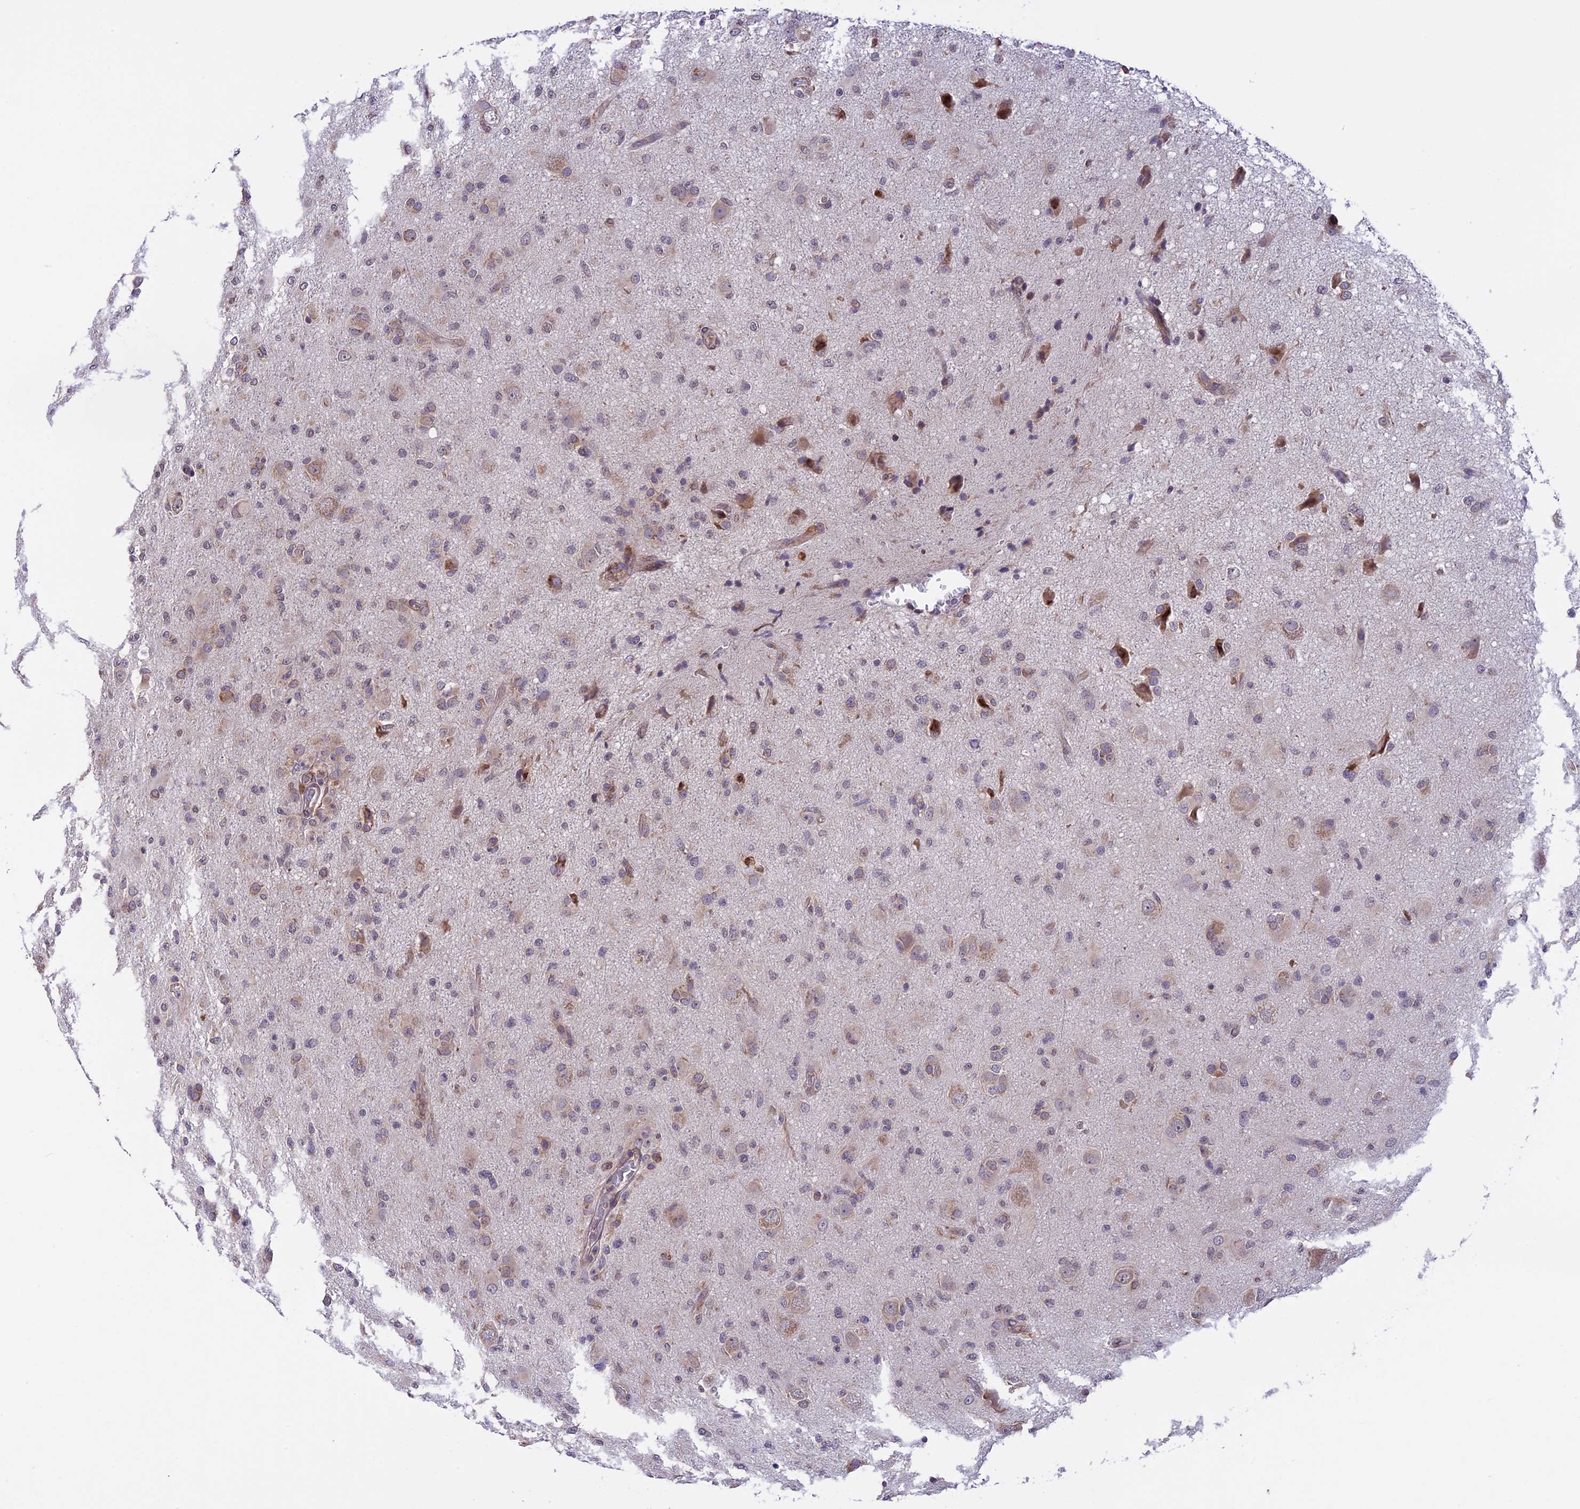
{"staining": {"intensity": "weak", "quantity": "25%-75%", "location": "cytoplasmic/membranous"}, "tissue": "glioma", "cell_type": "Tumor cells", "image_type": "cancer", "snomed": [{"axis": "morphology", "description": "Glioma, malignant, High grade"}, {"axis": "topography", "description": "Brain"}], "caption": "Immunohistochemical staining of malignant glioma (high-grade) demonstrates low levels of weak cytoplasmic/membranous protein expression in about 25%-75% of tumor cells. The staining is performed using DAB (3,3'-diaminobenzidine) brown chromogen to label protein expression. The nuclei are counter-stained blue using hematoxylin.", "gene": "DMRTA2", "patient": {"sex": "female", "age": 57}}